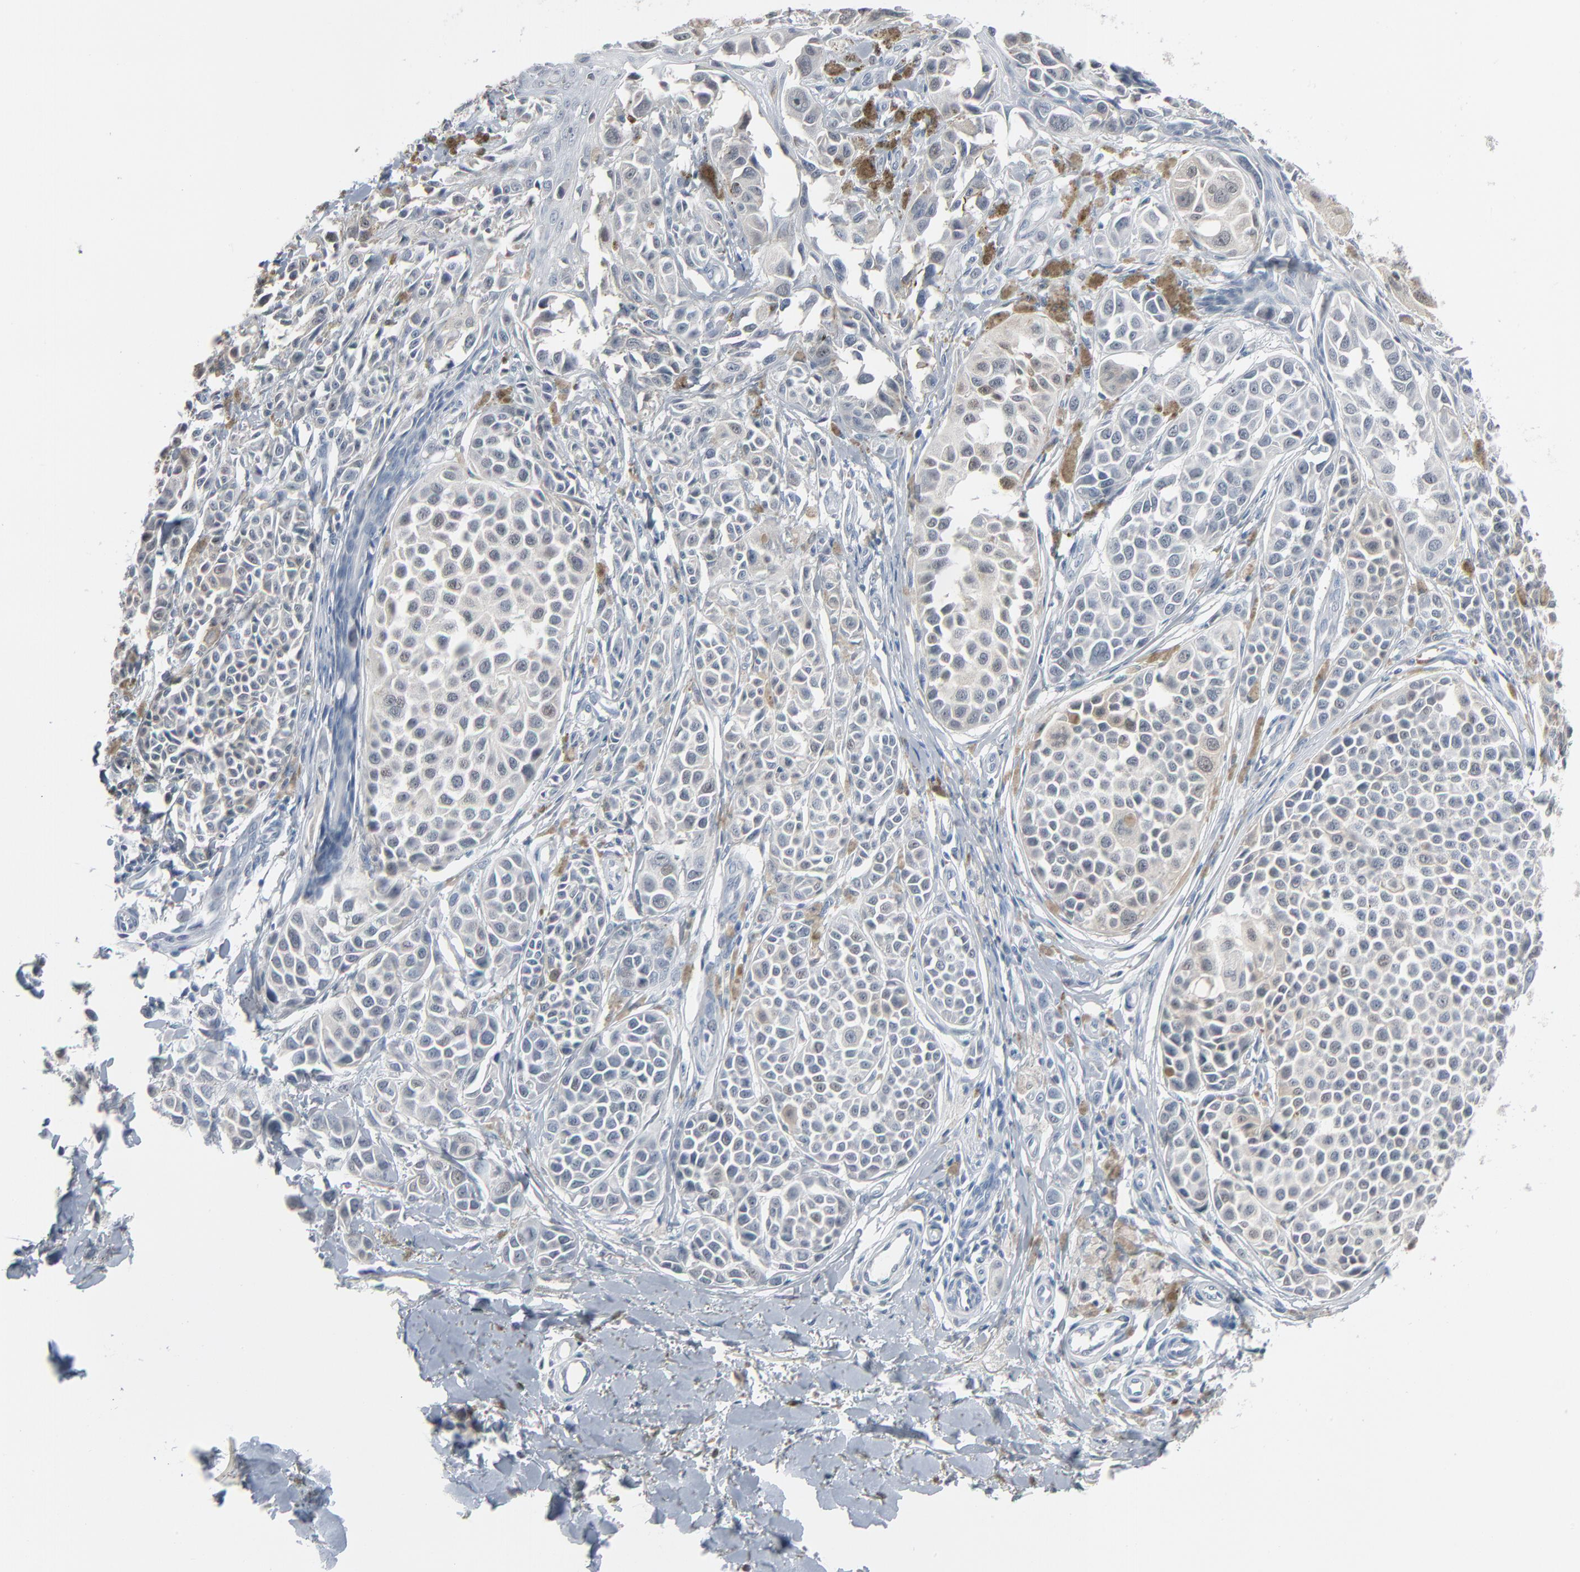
{"staining": {"intensity": "weak", "quantity": "<25%", "location": "cytoplasmic/membranous"}, "tissue": "melanoma", "cell_type": "Tumor cells", "image_type": "cancer", "snomed": [{"axis": "morphology", "description": "Malignant melanoma, NOS"}, {"axis": "topography", "description": "Skin"}], "caption": "There is no significant expression in tumor cells of melanoma. (DAB immunohistochemistry with hematoxylin counter stain).", "gene": "SAGE1", "patient": {"sex": "female", "age": 38}}